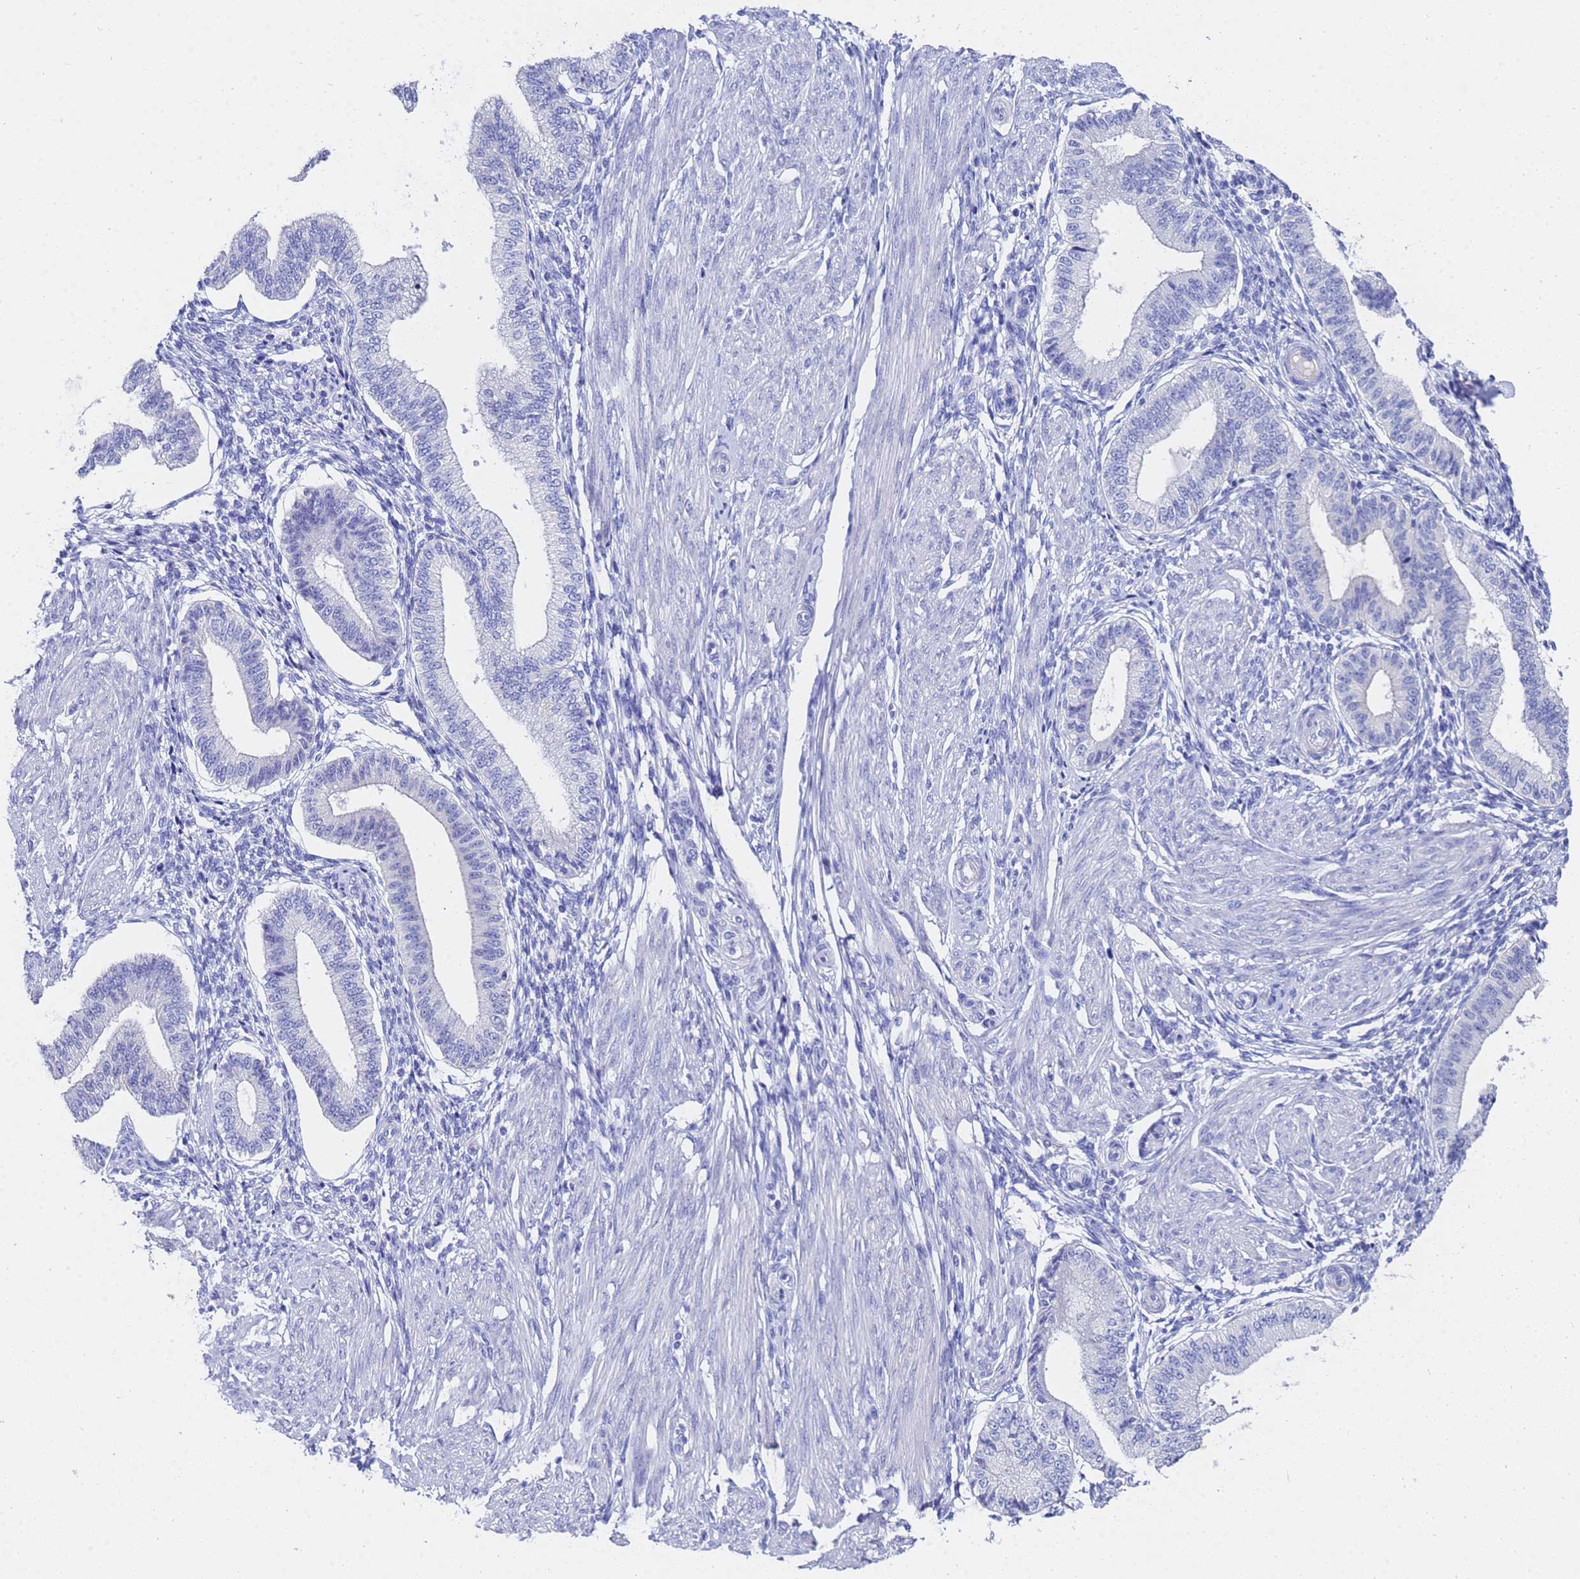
{"staining": {"intensity": "negative", "quantity": "none", "location": "none"}, "tissue": "endometrium", "cell_type": "Cells in endometrial stroma", "image_type": "normal", "snomed": [{"axis": "morphology", "description": "Normal tissue, NOS"}, {"axis": "topography", "description": "Endometrium"}], "caption": "Image shows no protein expression in cells in endometrial stroma of unremarkable endometrium.", "gene": "C2orf72", "patient": {"sex": "female", "age": 39}}